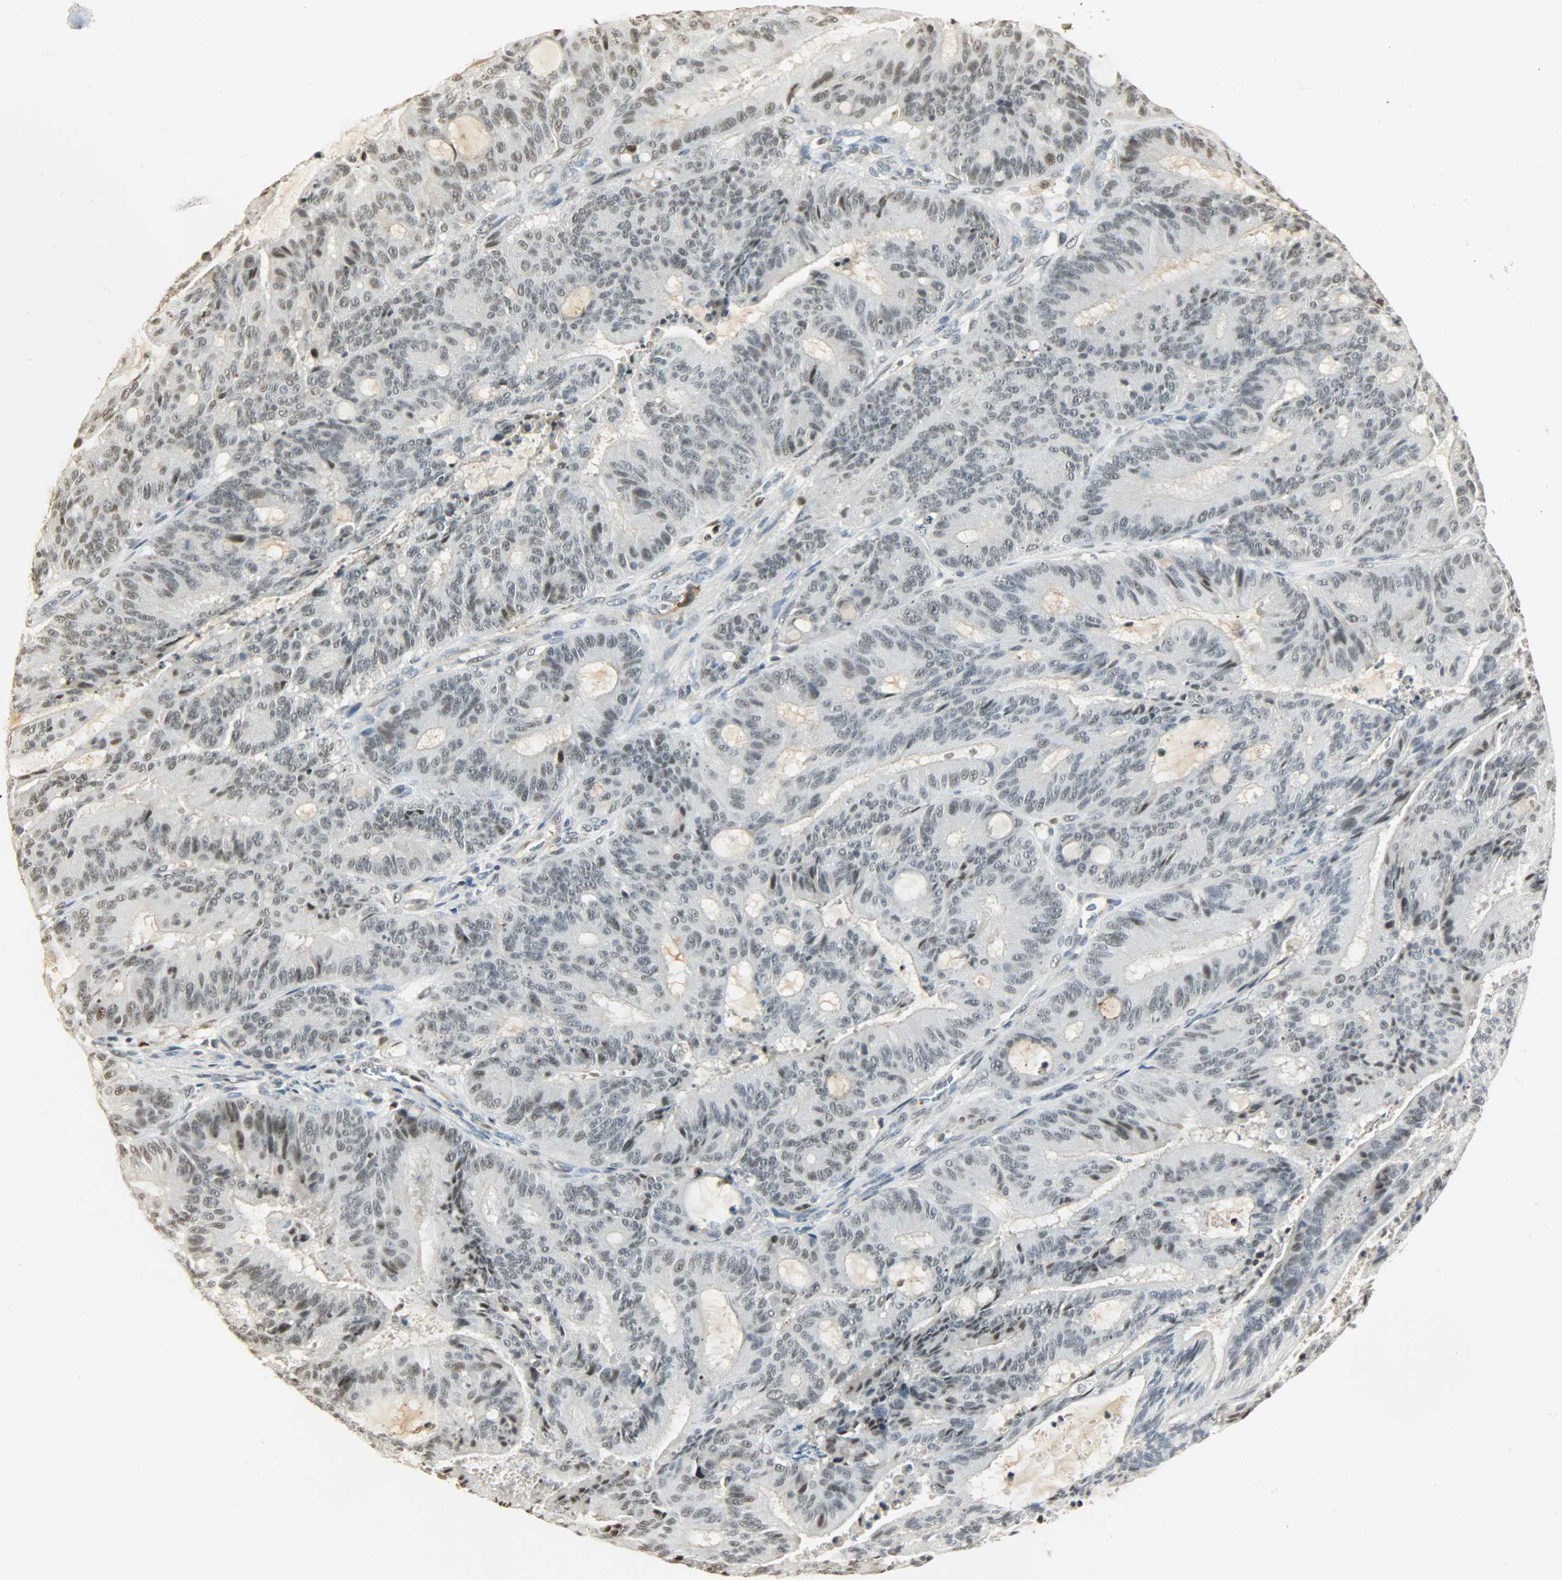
{"staining": {"intensity": "moderate", "quantity": ">75%", "location": "nuclear"}, "tissue": "liver cancer", "cell_type": "Tumor cells", "image_type": "cancer", "snomed": [{"axis": "morphology", "description": "Cholangiocarcinoma"}, {"axis": "topography", "description": "Liver"}], "caption": "Protein staining of liver cancer (cholangiocarcinoma) tissue exhibits moderate nuclear staining in approximately >75% of tumor cells.", "gene": "NGFR", "patient": {"sex": "female", "age": 73}}